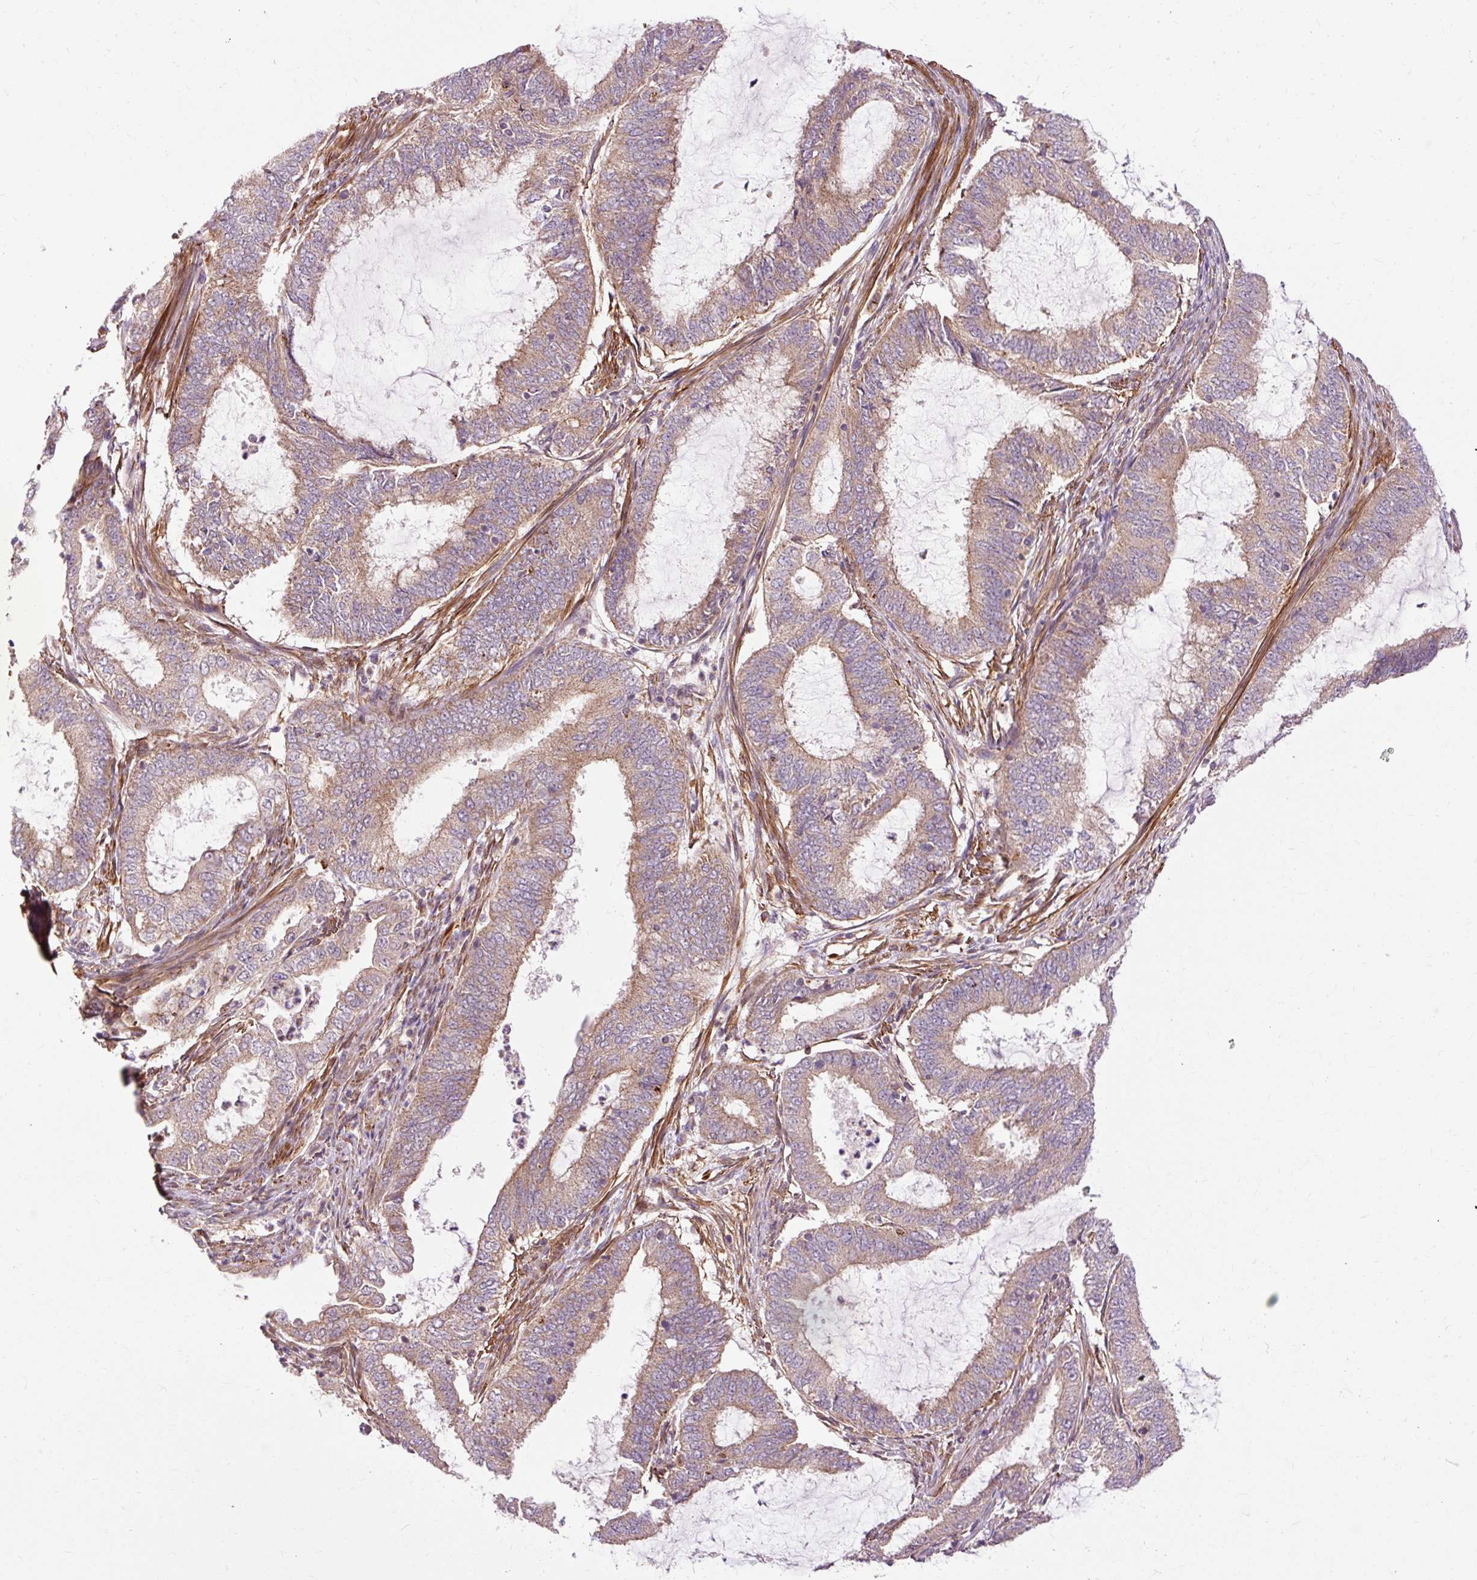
{"staining": {"intensity": "weak", "quantity": ">75%", "location": "cytoplasmic/membranous"}, "tissue": "endometrial cancer", "cell_type": "Tumor cells", "image_type": "cancer", "snomed": [{"axis": "morphology", "description": "Adenocarcinoma, NOS"}, {"axis": "topography", "description": "Endometrium"}], "caption": "A low amount of weak cytoplasmic/membranous staining is identified in approximately >75% of tumor cells in endometrial adenocarcinoma tissue.", "gene": "RIPOR3", "patient": {"sex": "female", "age": 51}}